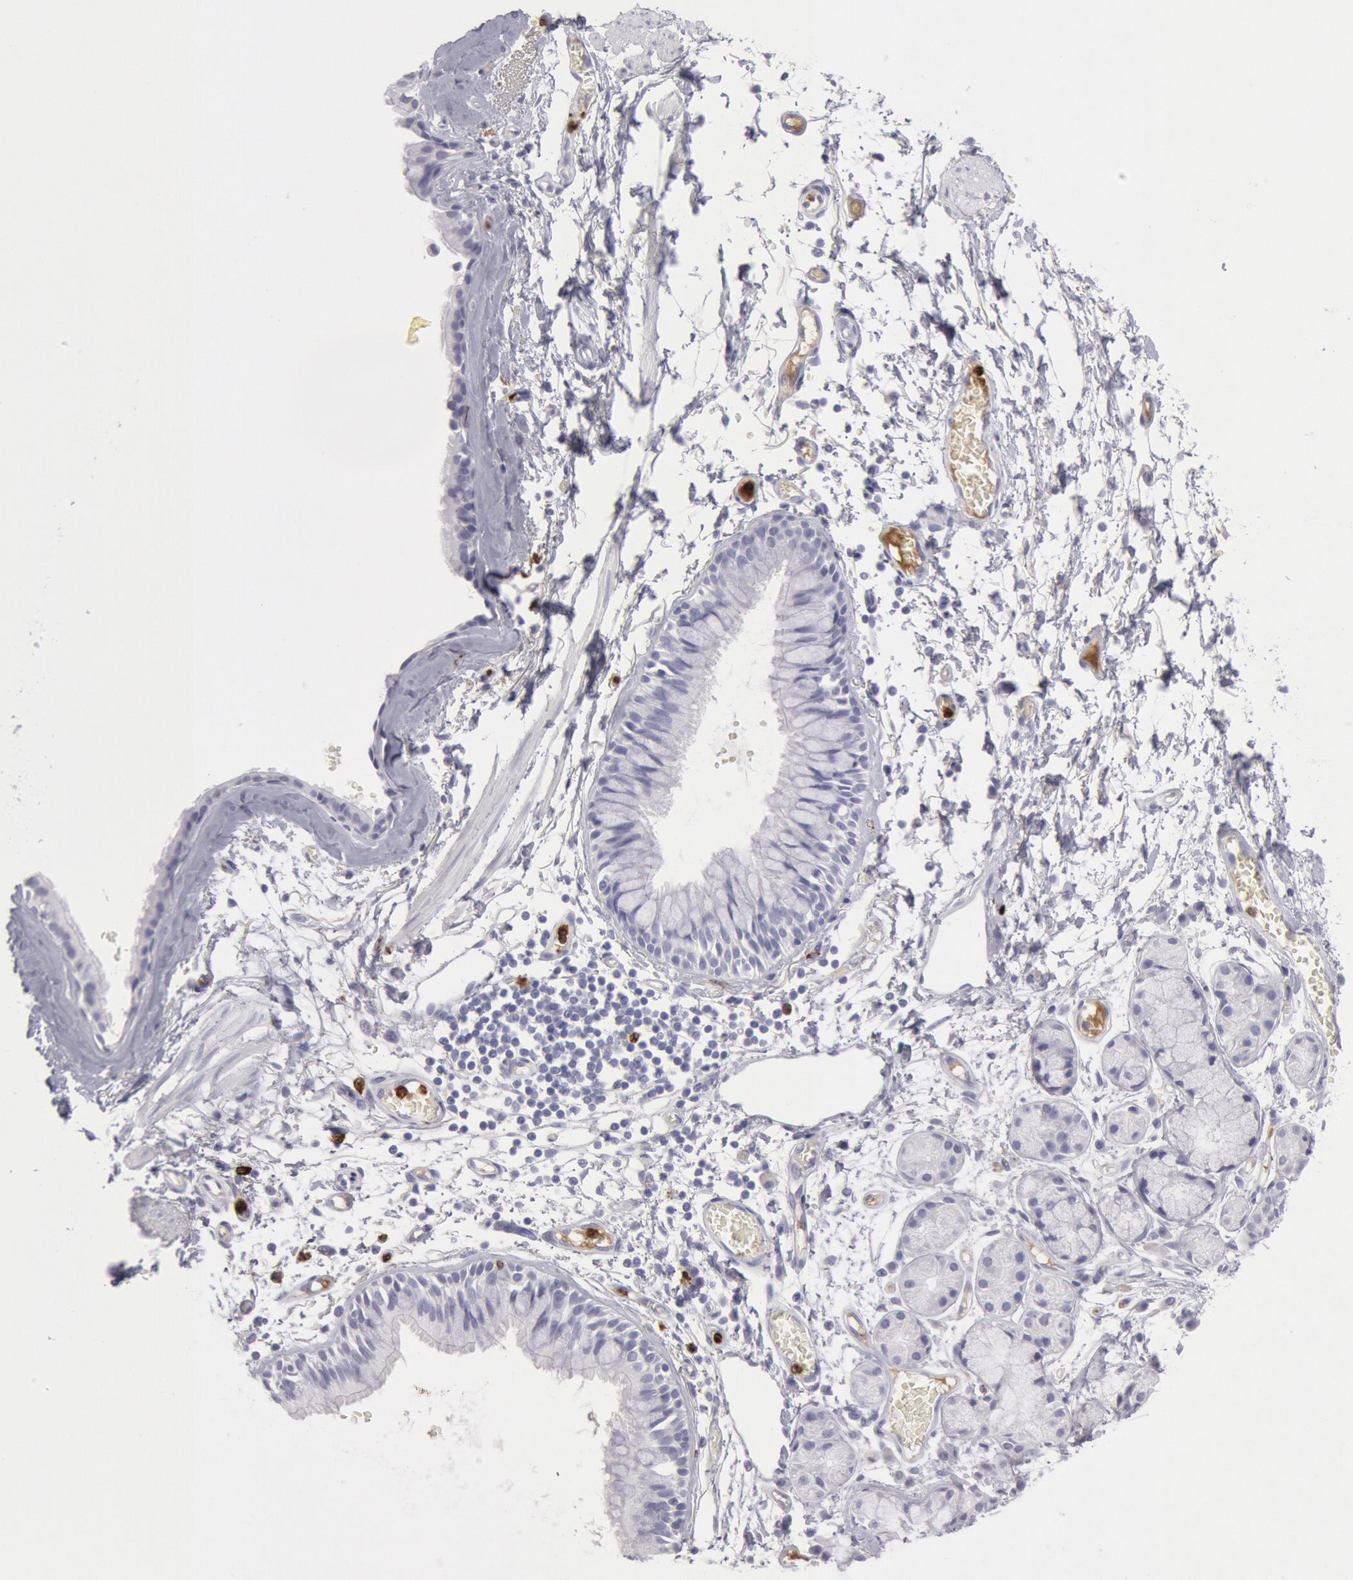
{"staining": {"intensity": "negative", "quantity": "none", "location": "none"}, "tissue": "bronchus", "cell_type": "Respiratory epithelial cells", "image_type": "normal", "snomed": [{"axis": "morphology", "description": "Normal tissue, NOS"}, {"axis": "topography", "description": "Bronchus"}, {"axis": "topography", "description": "Lung"}], "caption": "Human bronchus stained for a protein using immunohistochemistry reveals no staining in respiratory epithelial cells.", "gene": "FCN1", "patient": {"sex": "female", "age": 56}}